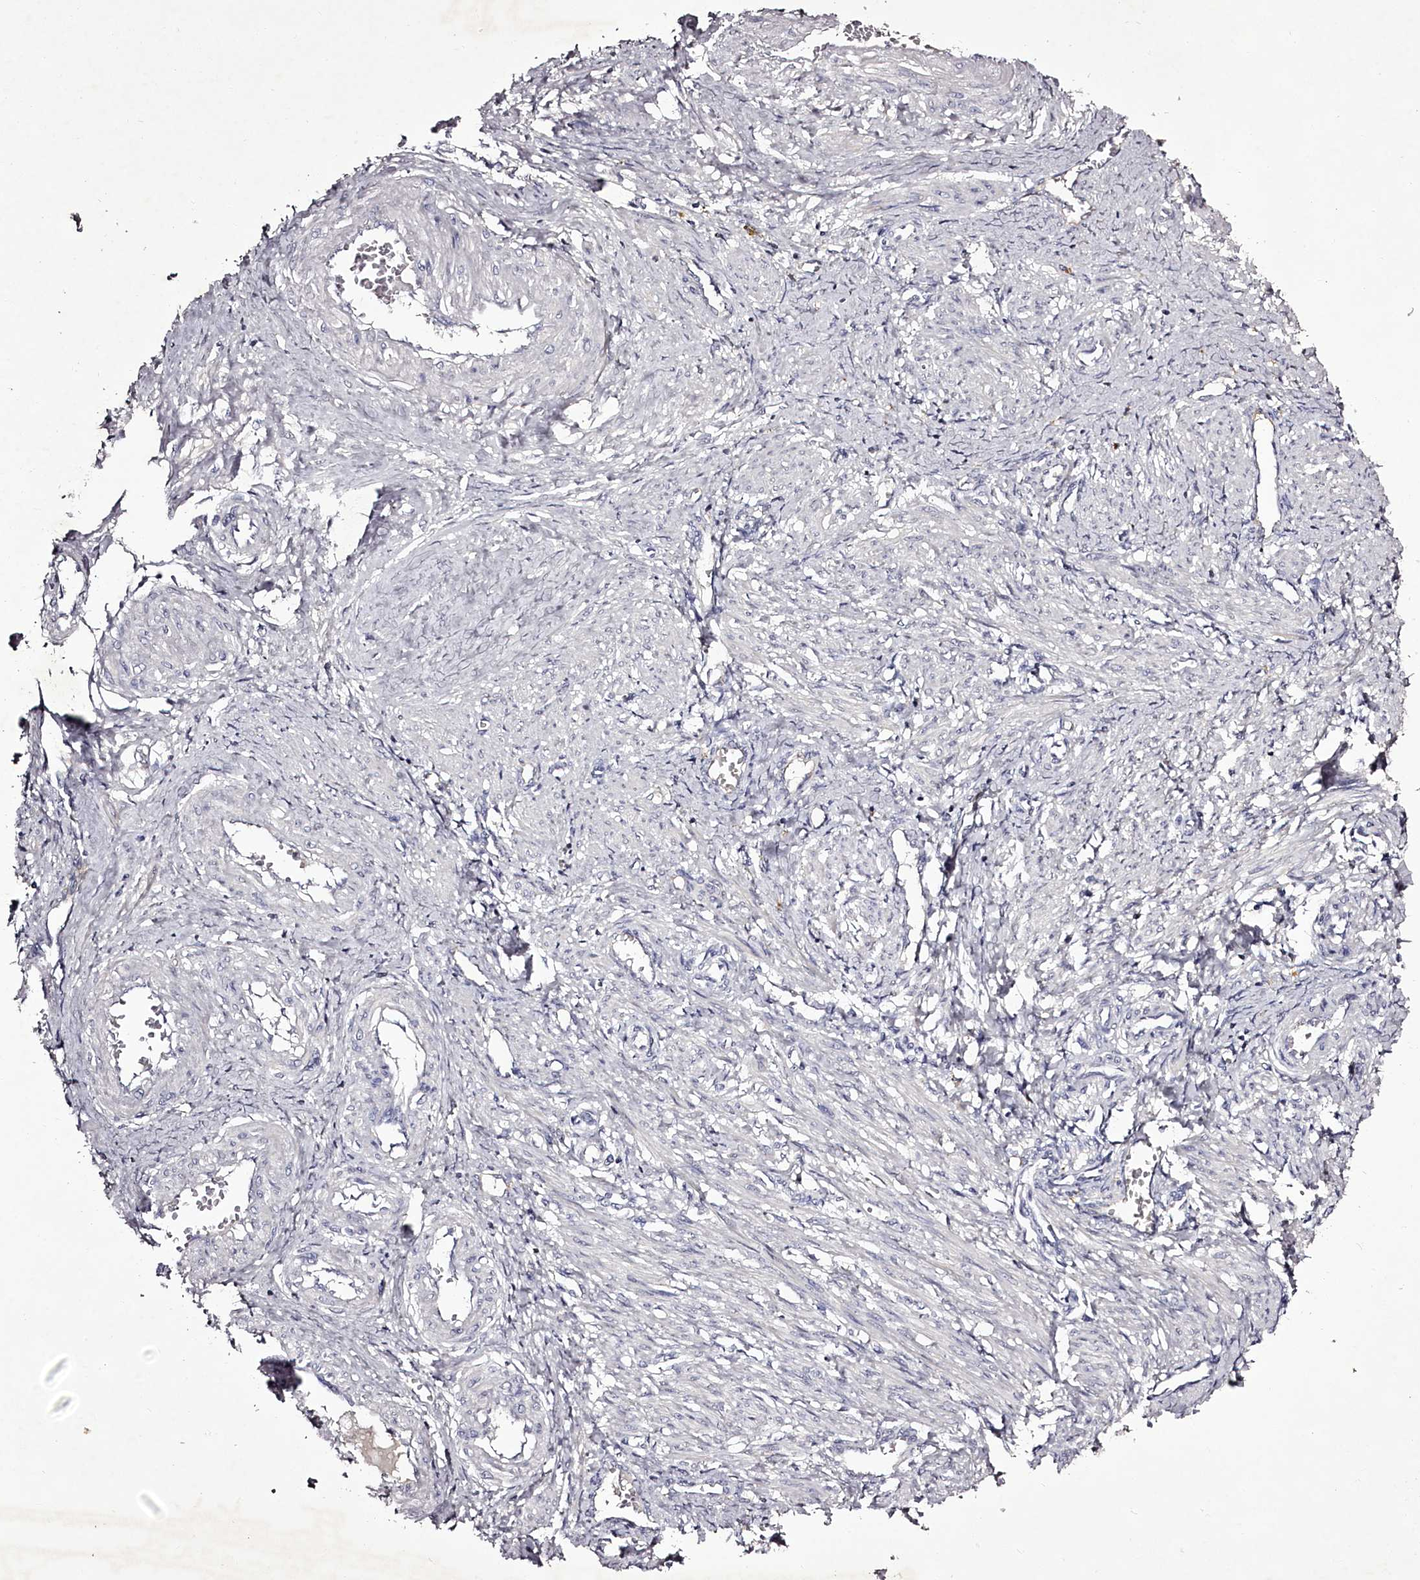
{"staining": {"intensity": "moderate", "quantity": "25%-75%", "location": "cytoplasmic/membranous"}, "tissue": "smooth muscle", "cell_type": "Smooth muscle cells", "image_type": "normal", "snomed": [{"axis": "morphology", "description": "Normal tissue, NOS"}, {"axis": "topography", "description": "Endometrium"}], "caption": "This is a micrograph of immunohistochemistry (IHC) staining of unremarkable smooth muscle, which shows moderate expression in the cytoplasmic/membranous of smooth muscle cells.", "gene": "RBMXL2", "patient": {"sex": "female", "age": 33}}